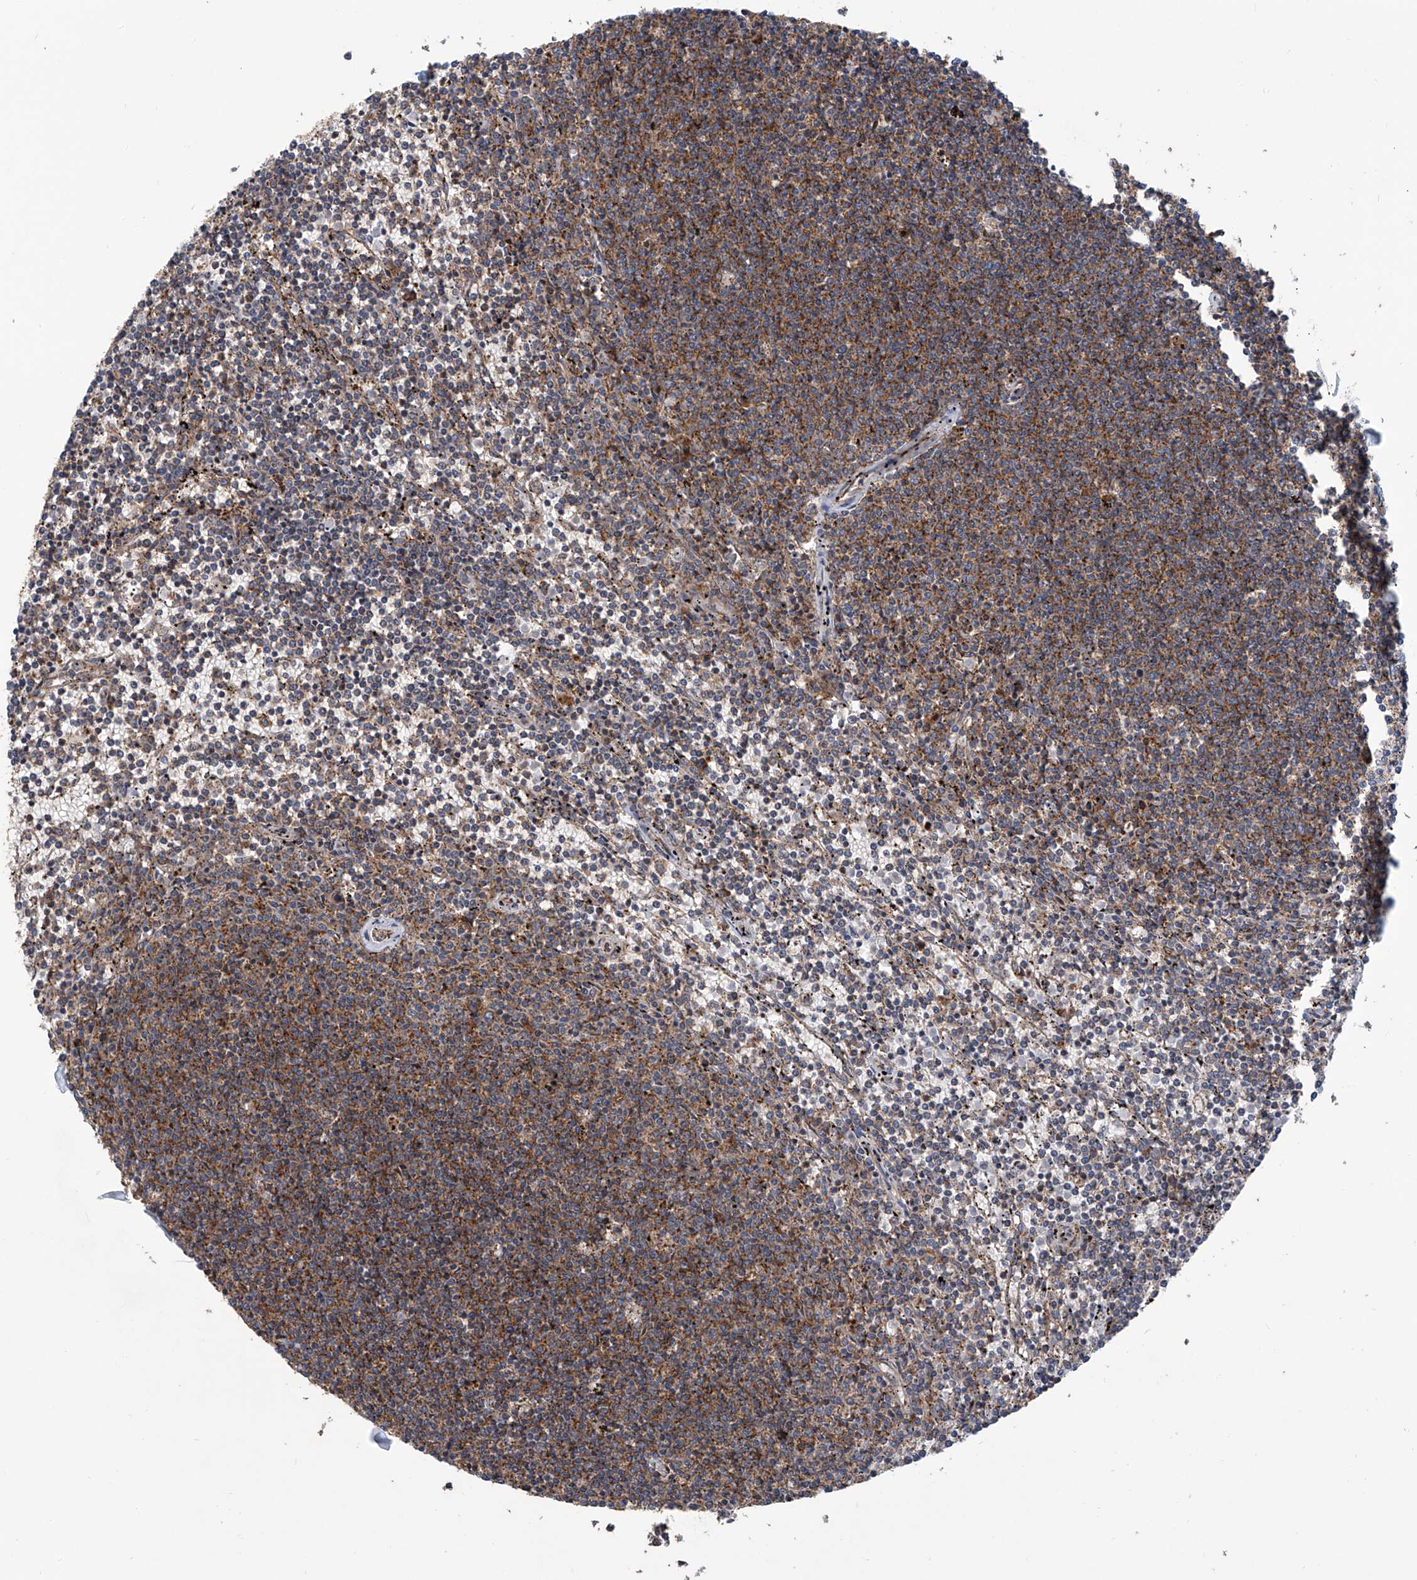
{"staining": {"intensity": "moderate", "quantity": ">75%", "location": "cytoplasmic/membranous"}, "tissue": "lymphoma", "cell_type": "Tumor cells", "image_type": "cancer", "snomed": [{"axis": "morphology", "description": "Malignant lymphoma, non-Hodgkin's type, Low grade"}, {"axis": "topography", "description": "Spleen"}], "caption": "IHC image of low-grade malignant lymphoma, non-Hodgkin's type stained for a protein (brown), which exhibits medium levels of moderate cytoplasmic/membranous expression in approximately >75% of tumor cells.", "gene": "SENP2", "patient": {"sex": "female", "age": 50}}